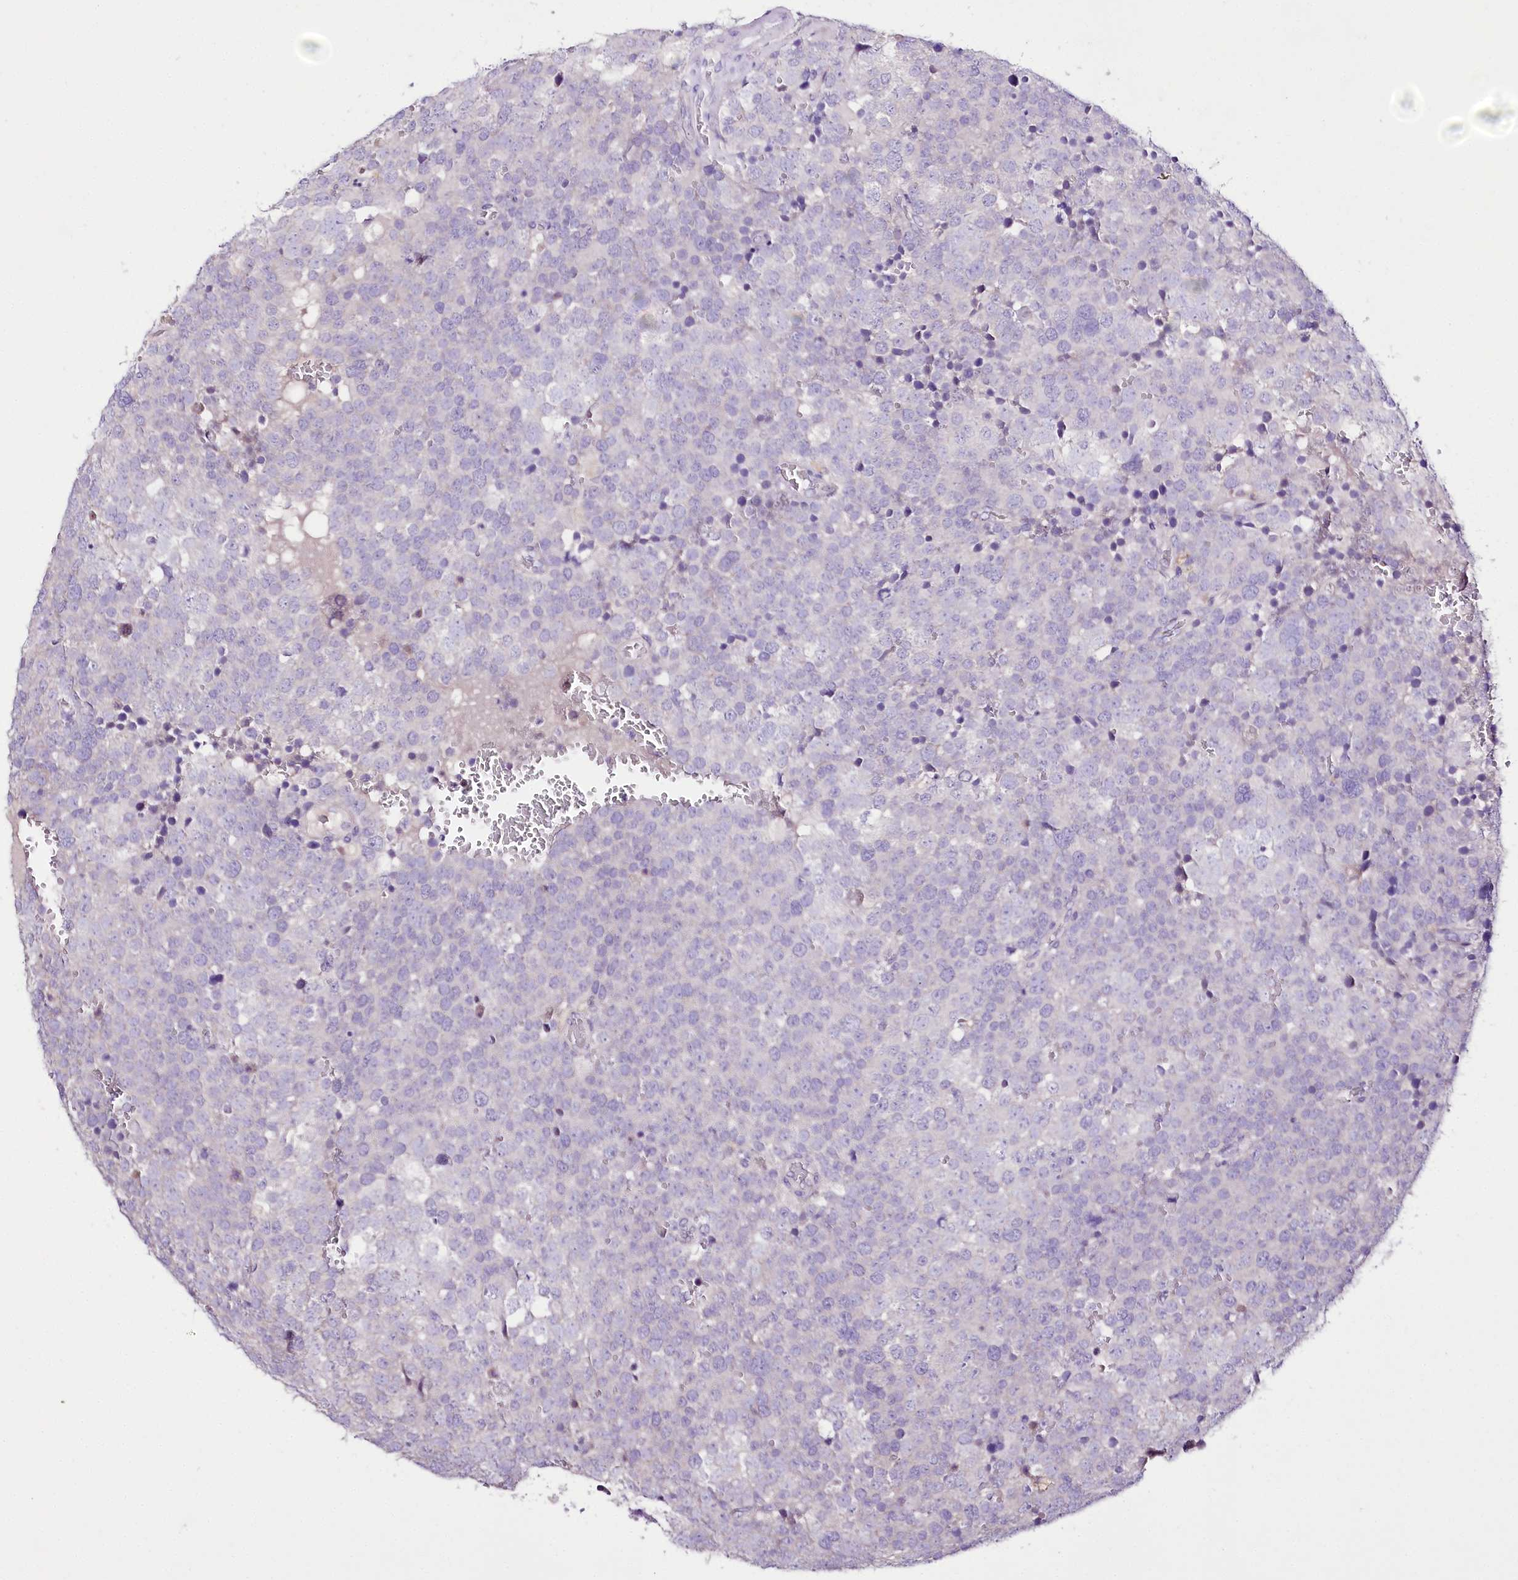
{"staining": {"intensity": "negative", "quantity": "none", "location": "none"}, "tissue": "testis cancer", "cell_type": "Tumor cells", "image_type": "cancer", "snomed": [{"axis": "morphology", "description": "Seminoma, NOS"}, {"axis": "topography", "description": "Testis"}], "caption": "Testis seminoma stained for a protein using immunohistochemistry reveals no expression tumor cells.", "gene": "LRRC14B", "patient": {"sex": "male", "age": 71}}